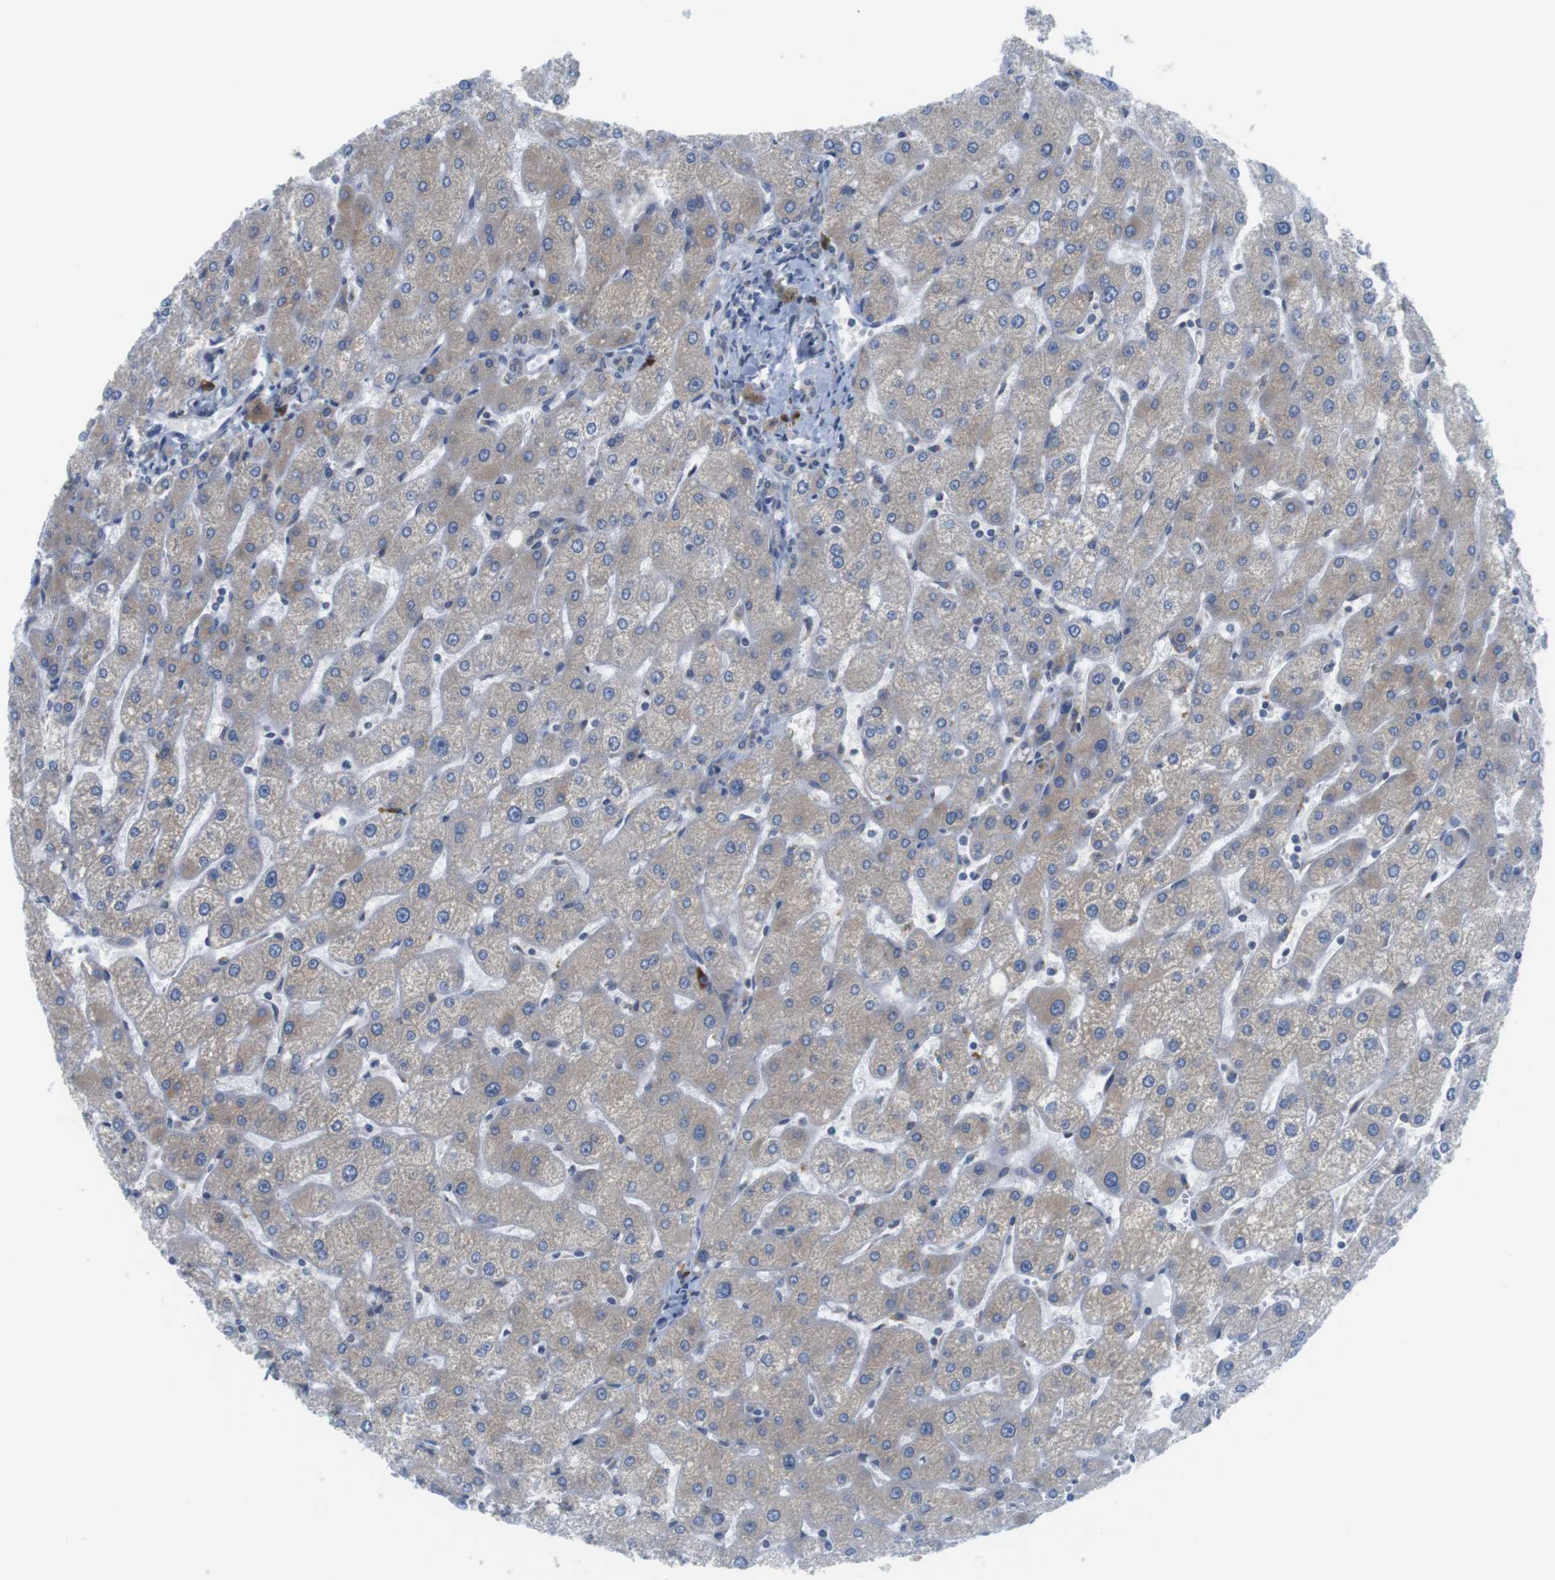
{"staining": {"intensity": "weak", "quantity": ">75%", "location": "cytoplasmic/membranous"}, "tissue": "liver", "cell_type": "Cholangiocytes", "image_type": "normal", "snomed": [{"axis": "morphology", "description": "Normal tissue, NOS"}, {"axis": "topography", "description": "Liver"}], "caption": "Brown immunohistochemical staining in unremarkable liver exhibits weak cytoplasmic/membranous expression in about >75% of cholangiocytes.", "gene": "ERGIC3", "patient": {"sex": "male", "age": 67}}